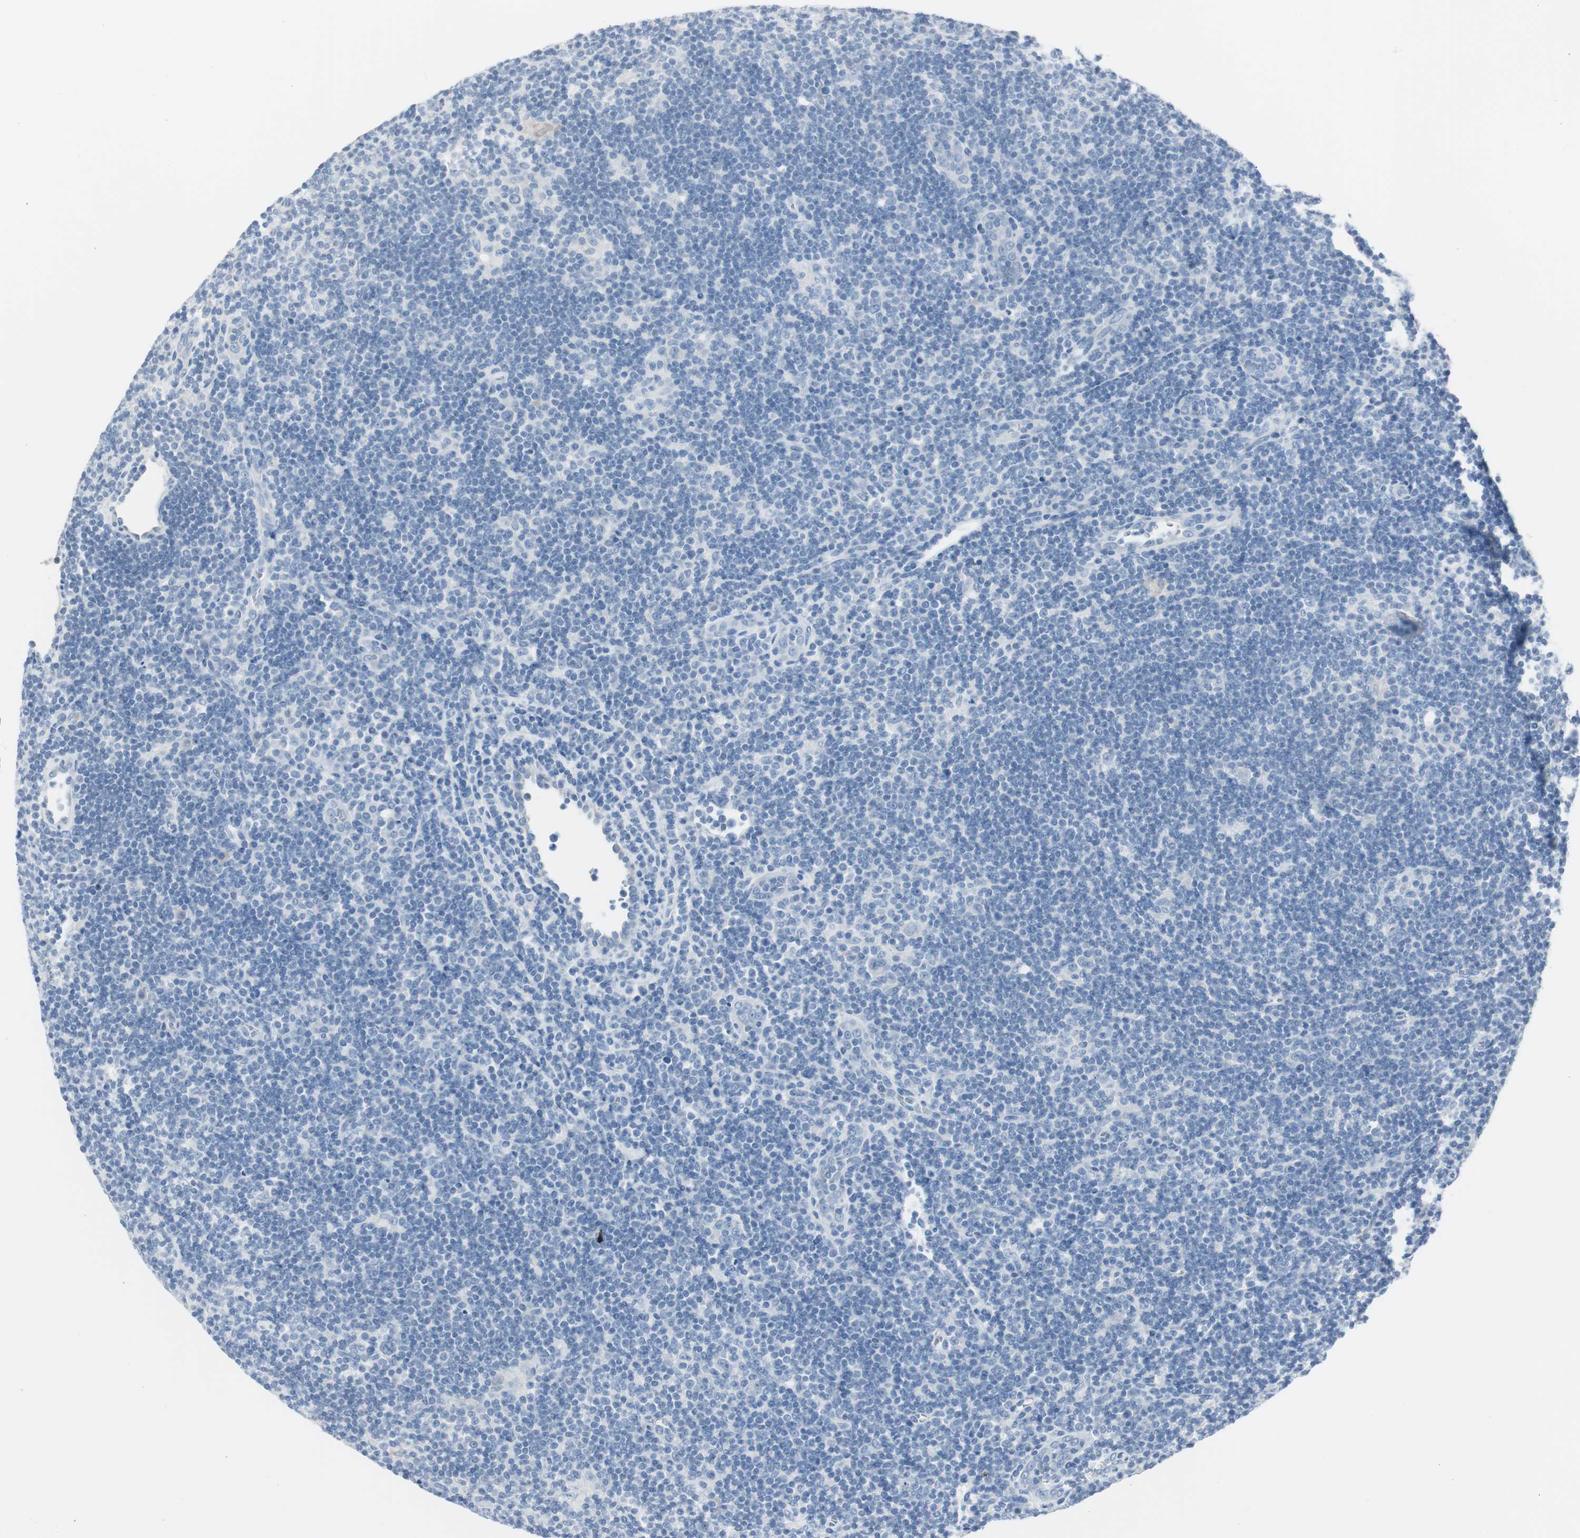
{"staining": {"intensity": "negative", "quantity": "none", "location": "none"}, "tissue": "lymphoma", "cell_type": "Tumor cells", "image_type": "cancer", "snomed": [{"axis": "morphology", "description": "Hodgkin's disease, NOS"}, {"axis": "topography", "description": "Lymph node"}], "caption": "Image shows no significant protein expression in tumor cells of Hodgkin's disease.", "gene": "S100A7", "patient": {"sex": "female", "age": 57}}